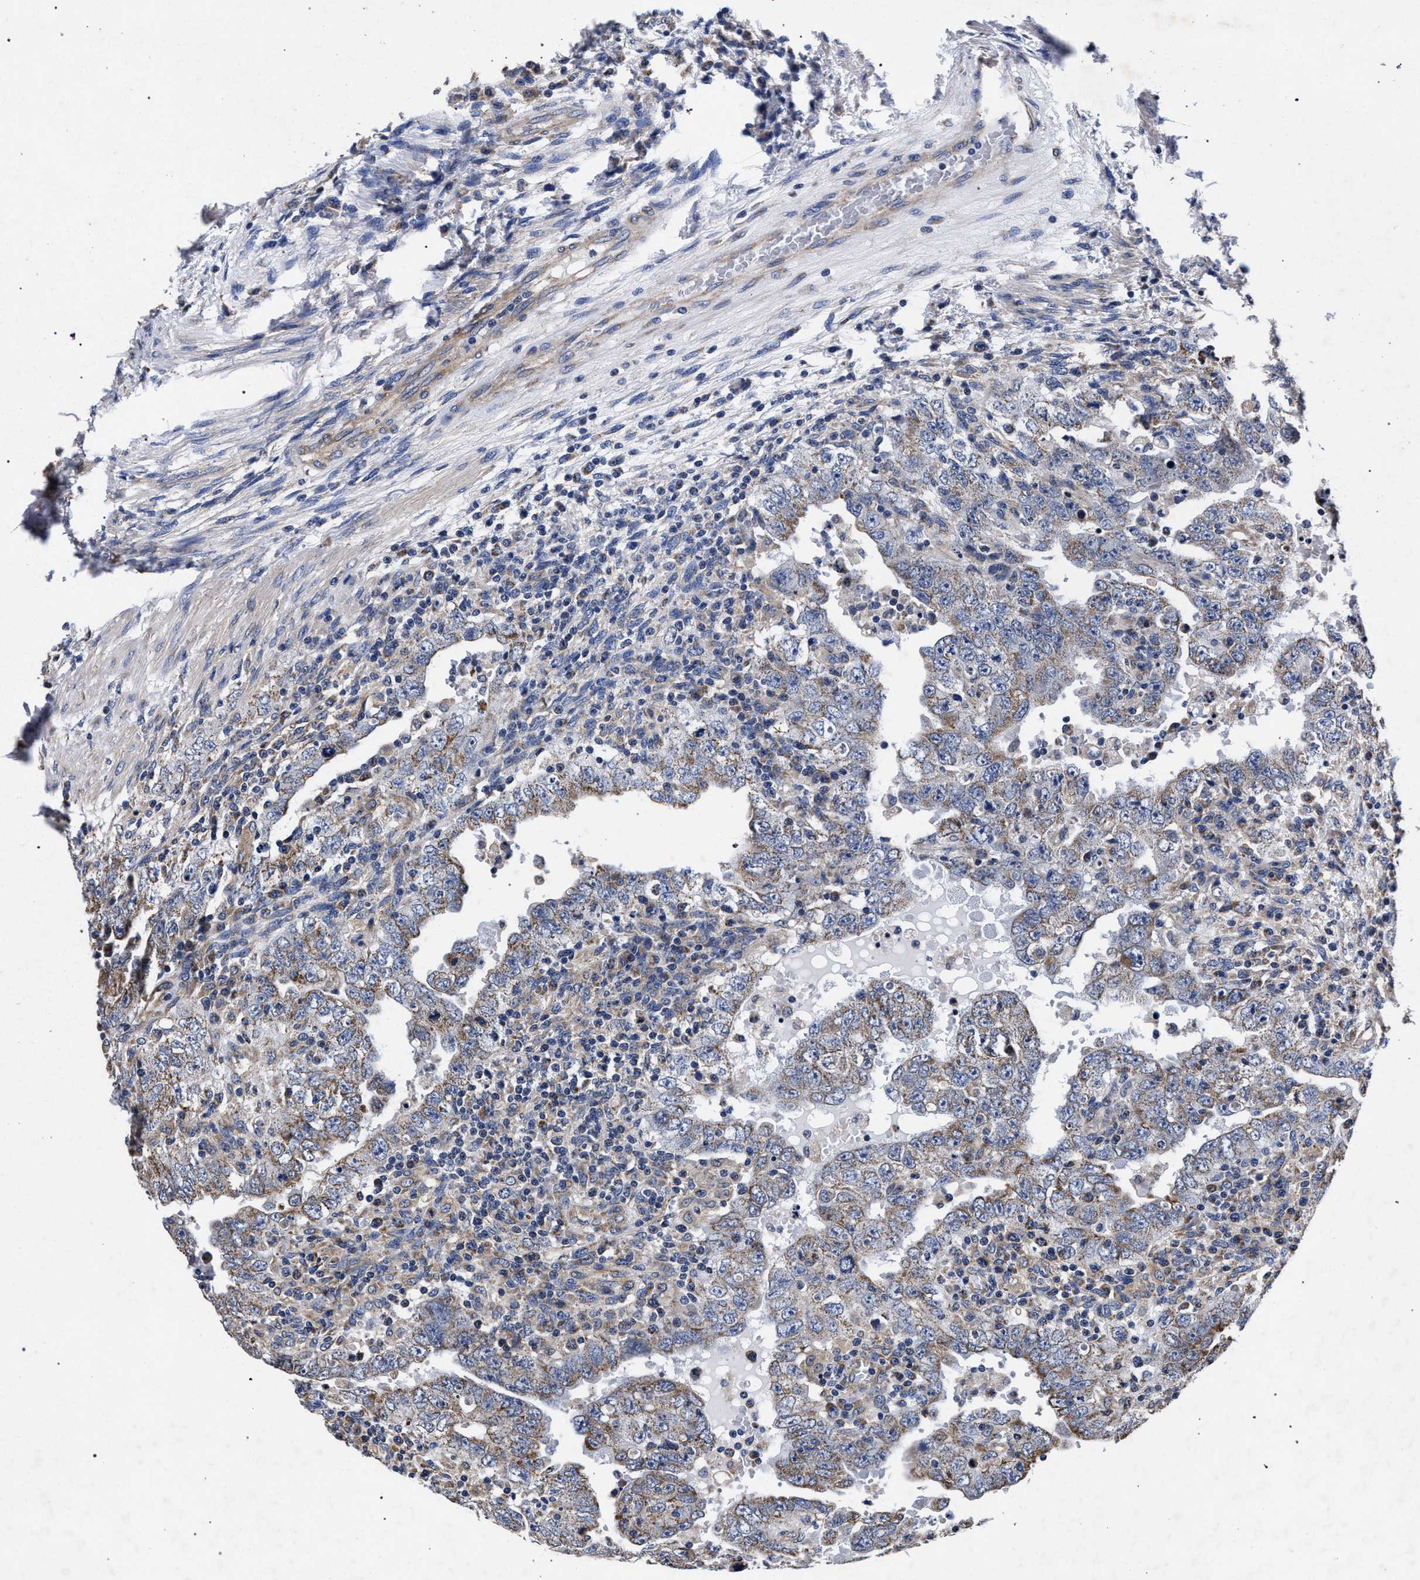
{"staining": {"intensity": "weak", "quantity": "25%-75%", "location": "cytoplasmic/membranous"}, "tissue": "testis cancer", "cell_type": "Tumor cells", "image_type": "cancer", "snomed": [{"axis": "morphology", "description": "Carcinoma, Embryonal, NOS"}, {"axis": "topography", "description": "Testis"}], "caption": "High-magnification brightfield microscopy of testis embryonal carcinoma stained with DAB (brown) and counterstained with hematoxylin (blue). tumor cells exhibit weak cytoplasmic/membranous positivity is identified in approximately25%-75% of cells.", "gene": "CFAP95", "patient": {"sex": "male", "age": 26}}